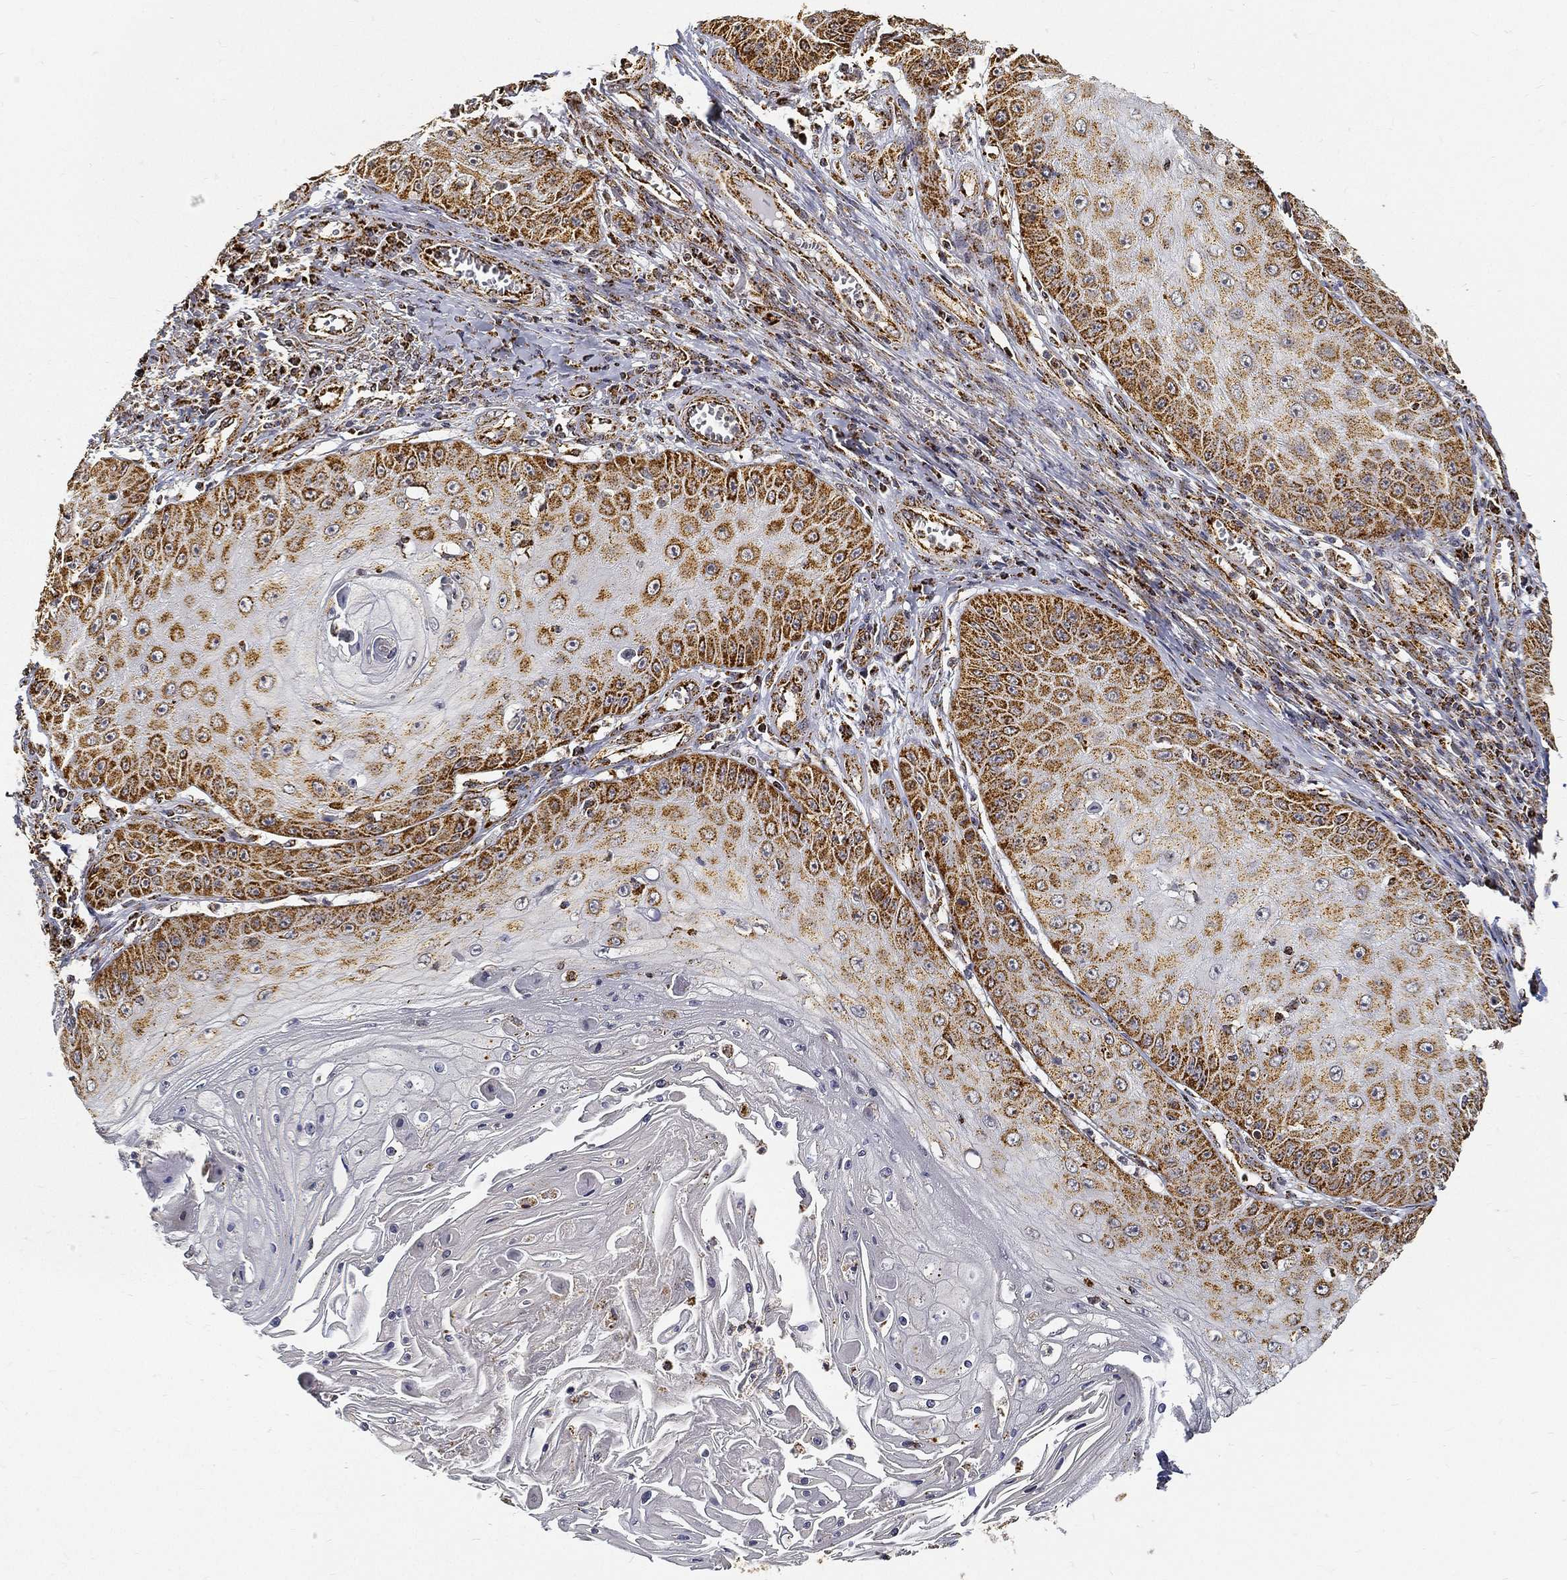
{"staining": {"intensity": "strong", "quantity": "<25%", "location": "cytoplasmic/membranous"}, "tissue": "skin cancer", "cell_type": "Tumor cells", "image_type": "cancer", "snomed": [{"axis": "morphology", "description": "Squamous cell carcinoma, NOS"}, {"axis": "topography", "description": "Skin"}], "caption": "A medium amount of strong cytoplasmic/membranous expression is seen in approximately <25% of tumor cells in skin cancer (squamous cell carcinoma) tissue.", "gene": "NDUFAB1", "patient": {"sex": "male", "age": 70}}